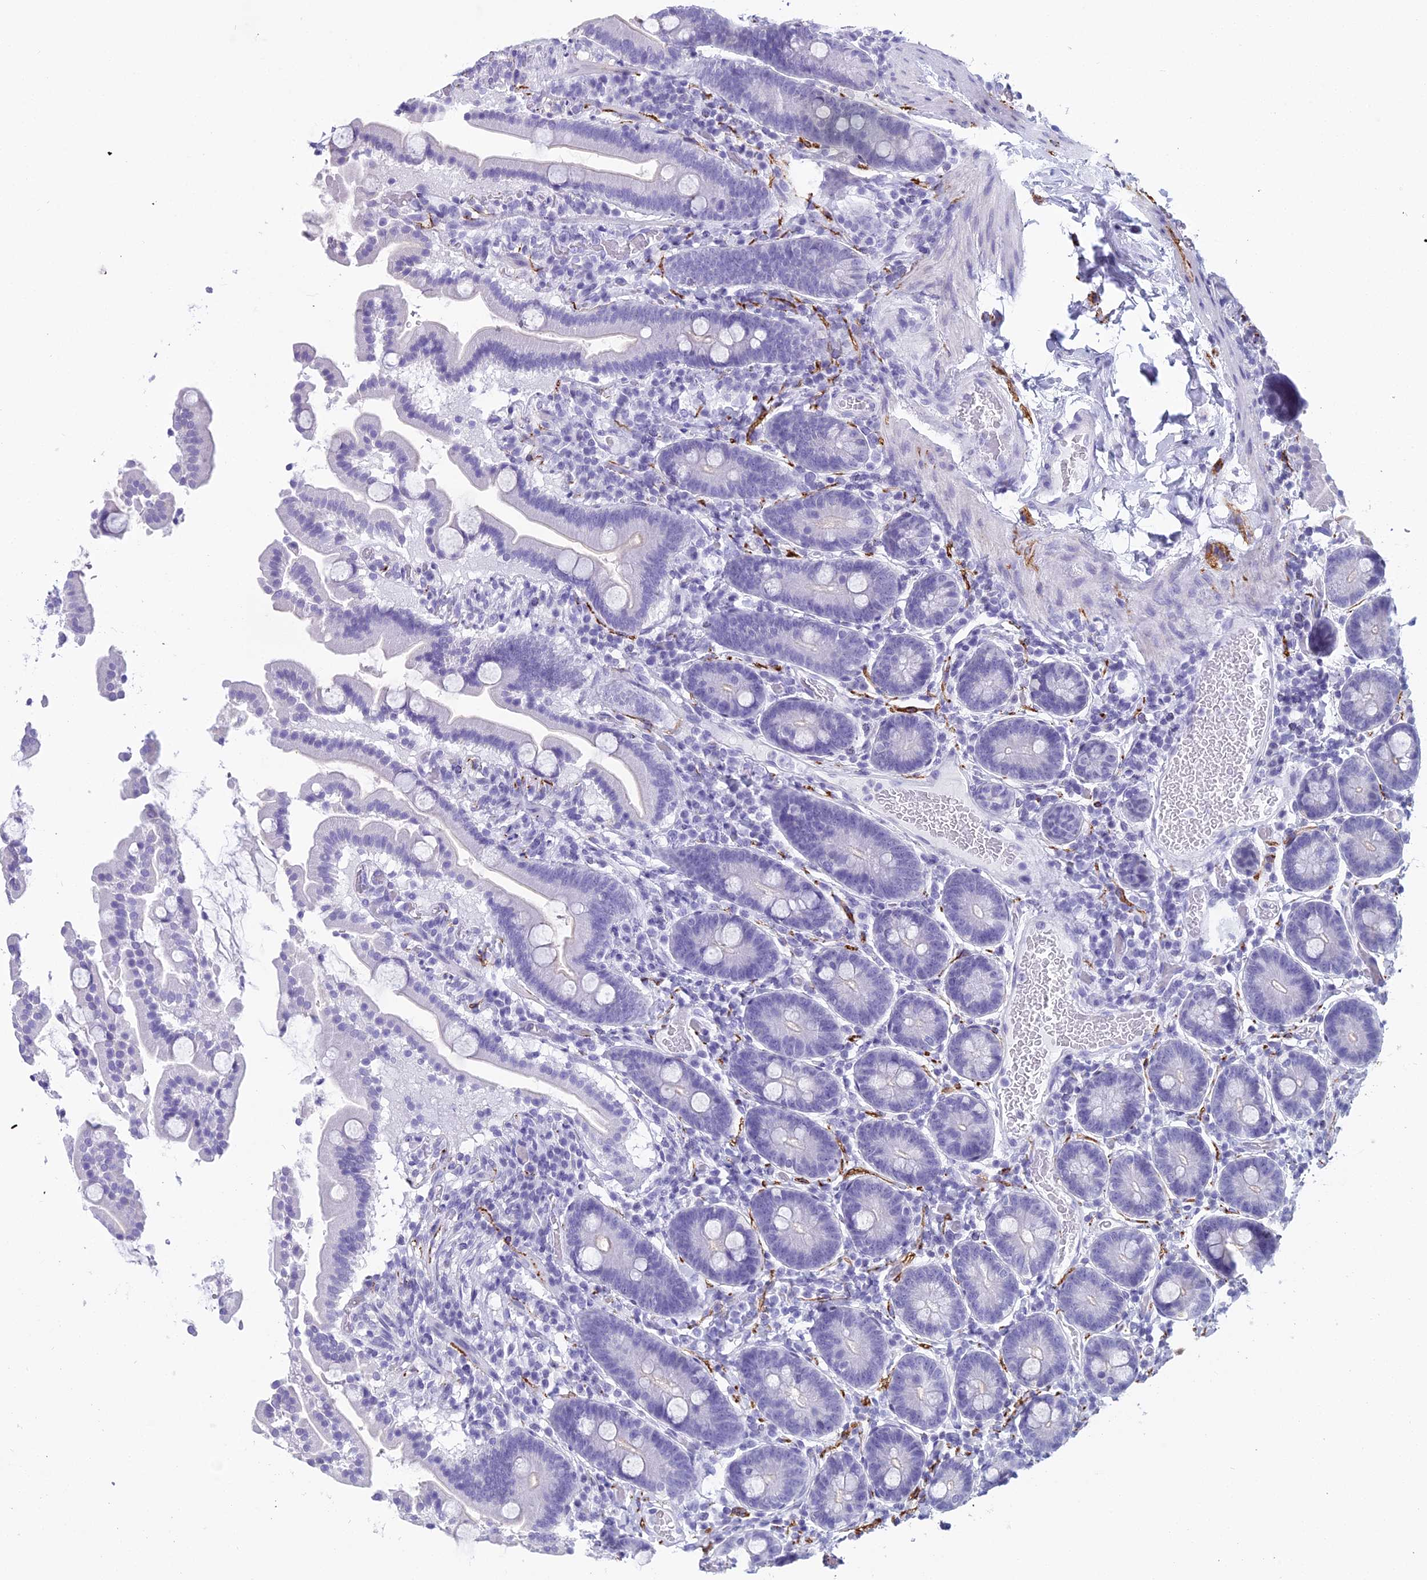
{"staining": {"intensity": "negative", "quantity": "none", "location": "none"}, "tissue": "duodenum", "cell_type": "Glandular cells", "image_type": "normal", "snomed": [{"axis": "morphology", "description": "Normal tissue, NOS"}, {"axis": "topography", "description": "Duodenum"}], "caption": "This image is of benign duodenum stained with IHC to label a protein in brown with the nuclei are counter-stained blue. There is no staining in glandular cells.", "gene": "MAP6", "patient": {"sex": "male", "age": 55}}